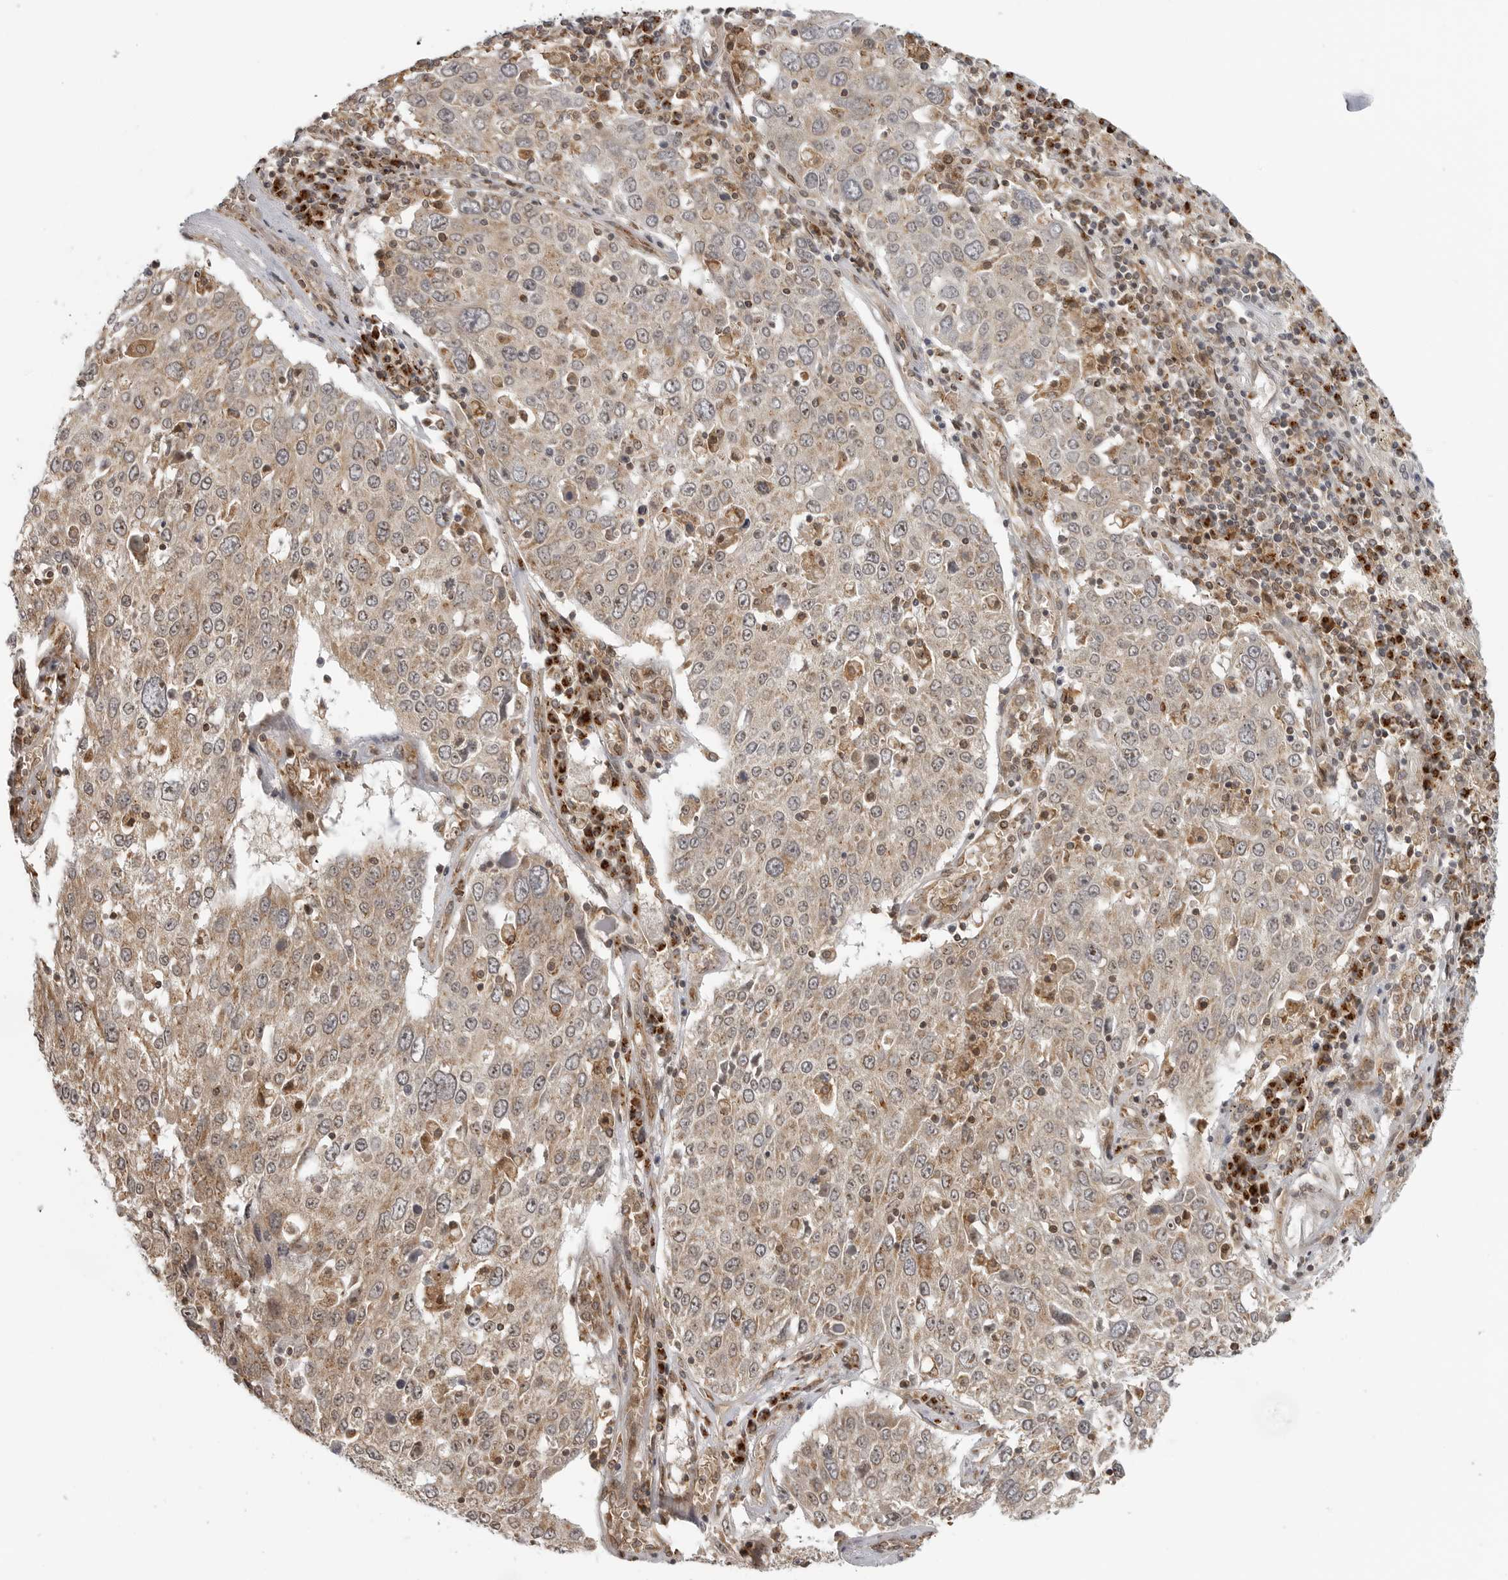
{"staining": {"intensity": "weak", "quantity": ">75%", "location": "cytoplasmic/membranous,nuclear"}, "tissue": "lung cancer", "cell_type": "Tumor cells", "image_type": "cancer", "snomed": [{"axis": "morphology", "description": "Squamous cell carcinoma, NOS"}, {"axis": "topography", "description": "Lung"}], "caption": "Lung cancer (squamous cell carcinoma) tissue displays weak cytoplasmic/membranous and nuclear expression in approximately >75% of tumor cells The staining was performed using DAB (3,3'-diaminobenzidine), with brown indicating positive protein expression. Nuclei are stained blue with hematoxylin.", "gene": "COPA", "patient": {"sex": "male", "age": 65}}